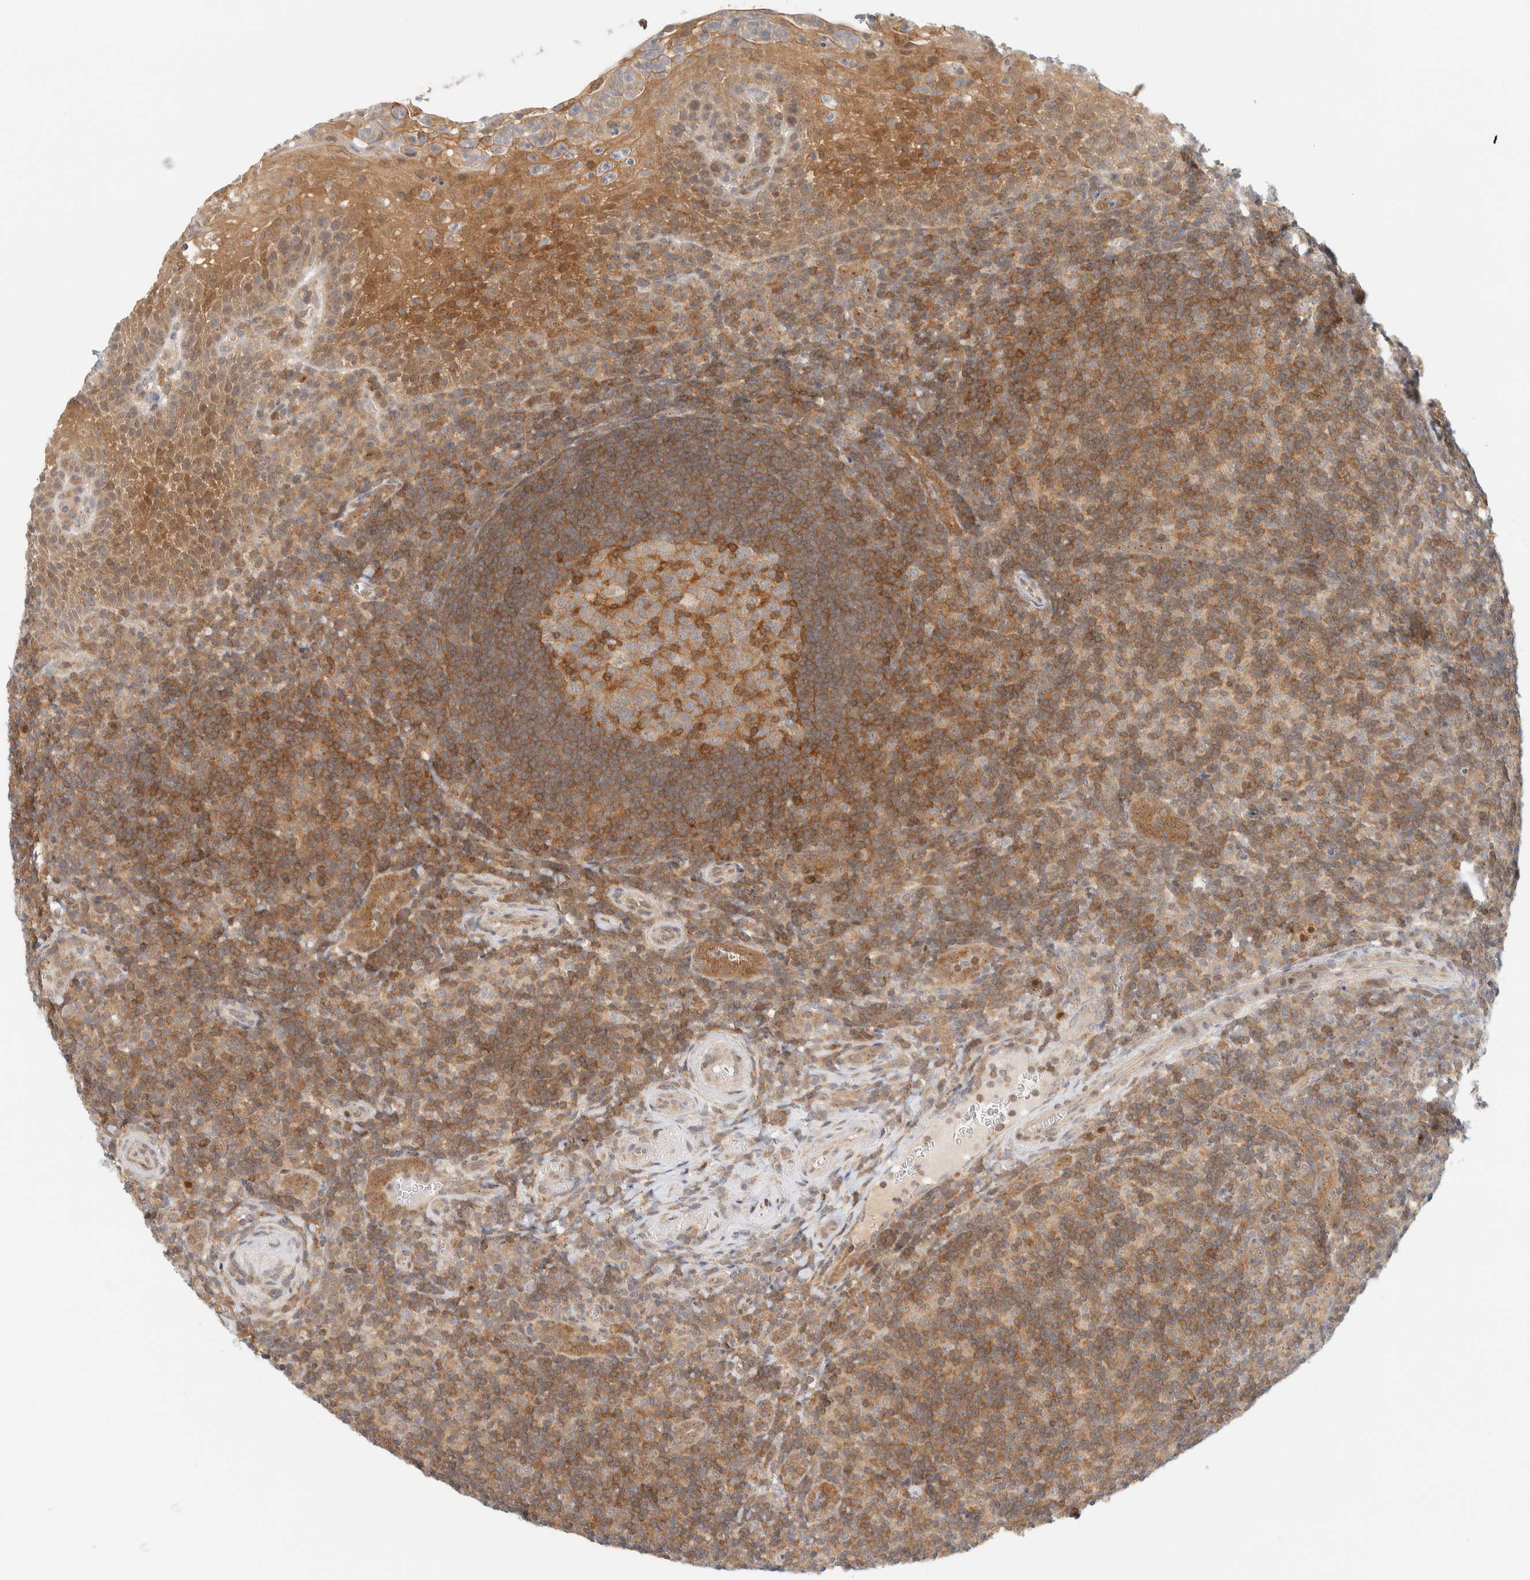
{"staining": {"intensity": "moderate", "quantity": ">75%", "location": "cytoplasmic/membranous"}, "tissue": "tonsil", "cell_type": "Germinal center cells", "image_type": "normal", "snomed": [{"axis": "morphology", "description": "Normal tissue, NOS"}, {"axis": "topography", "description": "Tonsil"}], "caption": "Immunohistochemistry (IHC) photomicrograph of benign tonsil stained for a protein (brown), which reveals medium levels of moderate cytoplasmic/membranous expression in about >75% of germinal center cells.", "gene": "PCYT2", "patient": {"sex": "male", "age": 37}}